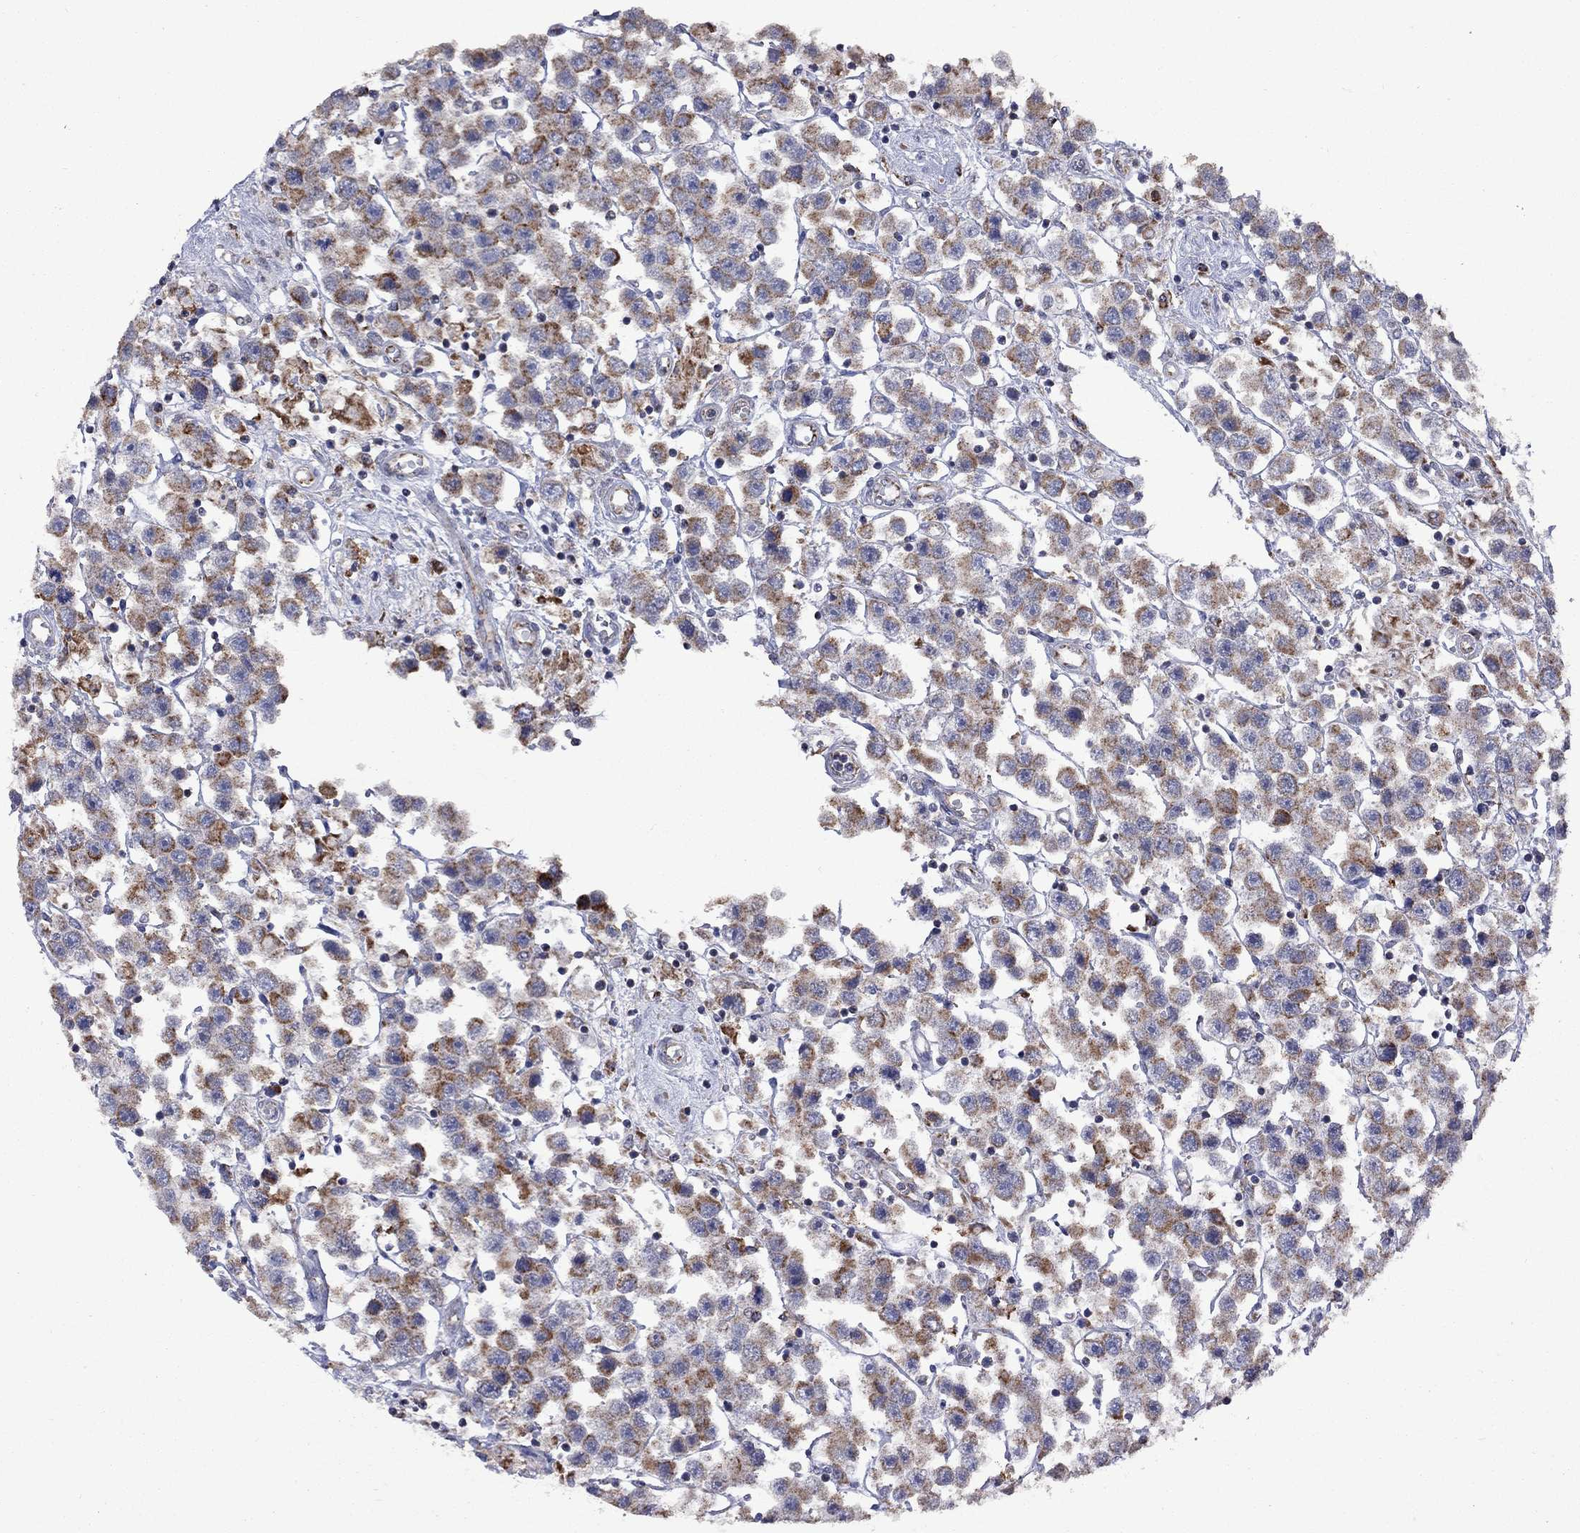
{"staining": {"intensity": "strong", "quantity": "25%-75%", "location": "cytoplasmic/membranous"}, "tissue": "testis cancer", "cell_type": "Tumor cells", "image_type": "cancer", "snomed": [{"axis": "morphology", "description": "Seminoma, NOS"}, {"axis": "topography", "description": "Testis"}], "caption": "There is high levels of strong cytoplasmic/membranous expression in tumor cells of testis cancer, as demonstrated by immunohistochemical staining (brown color).", "gene": "NDUFB1", "patient": {"sex": "male", "age": 45}}